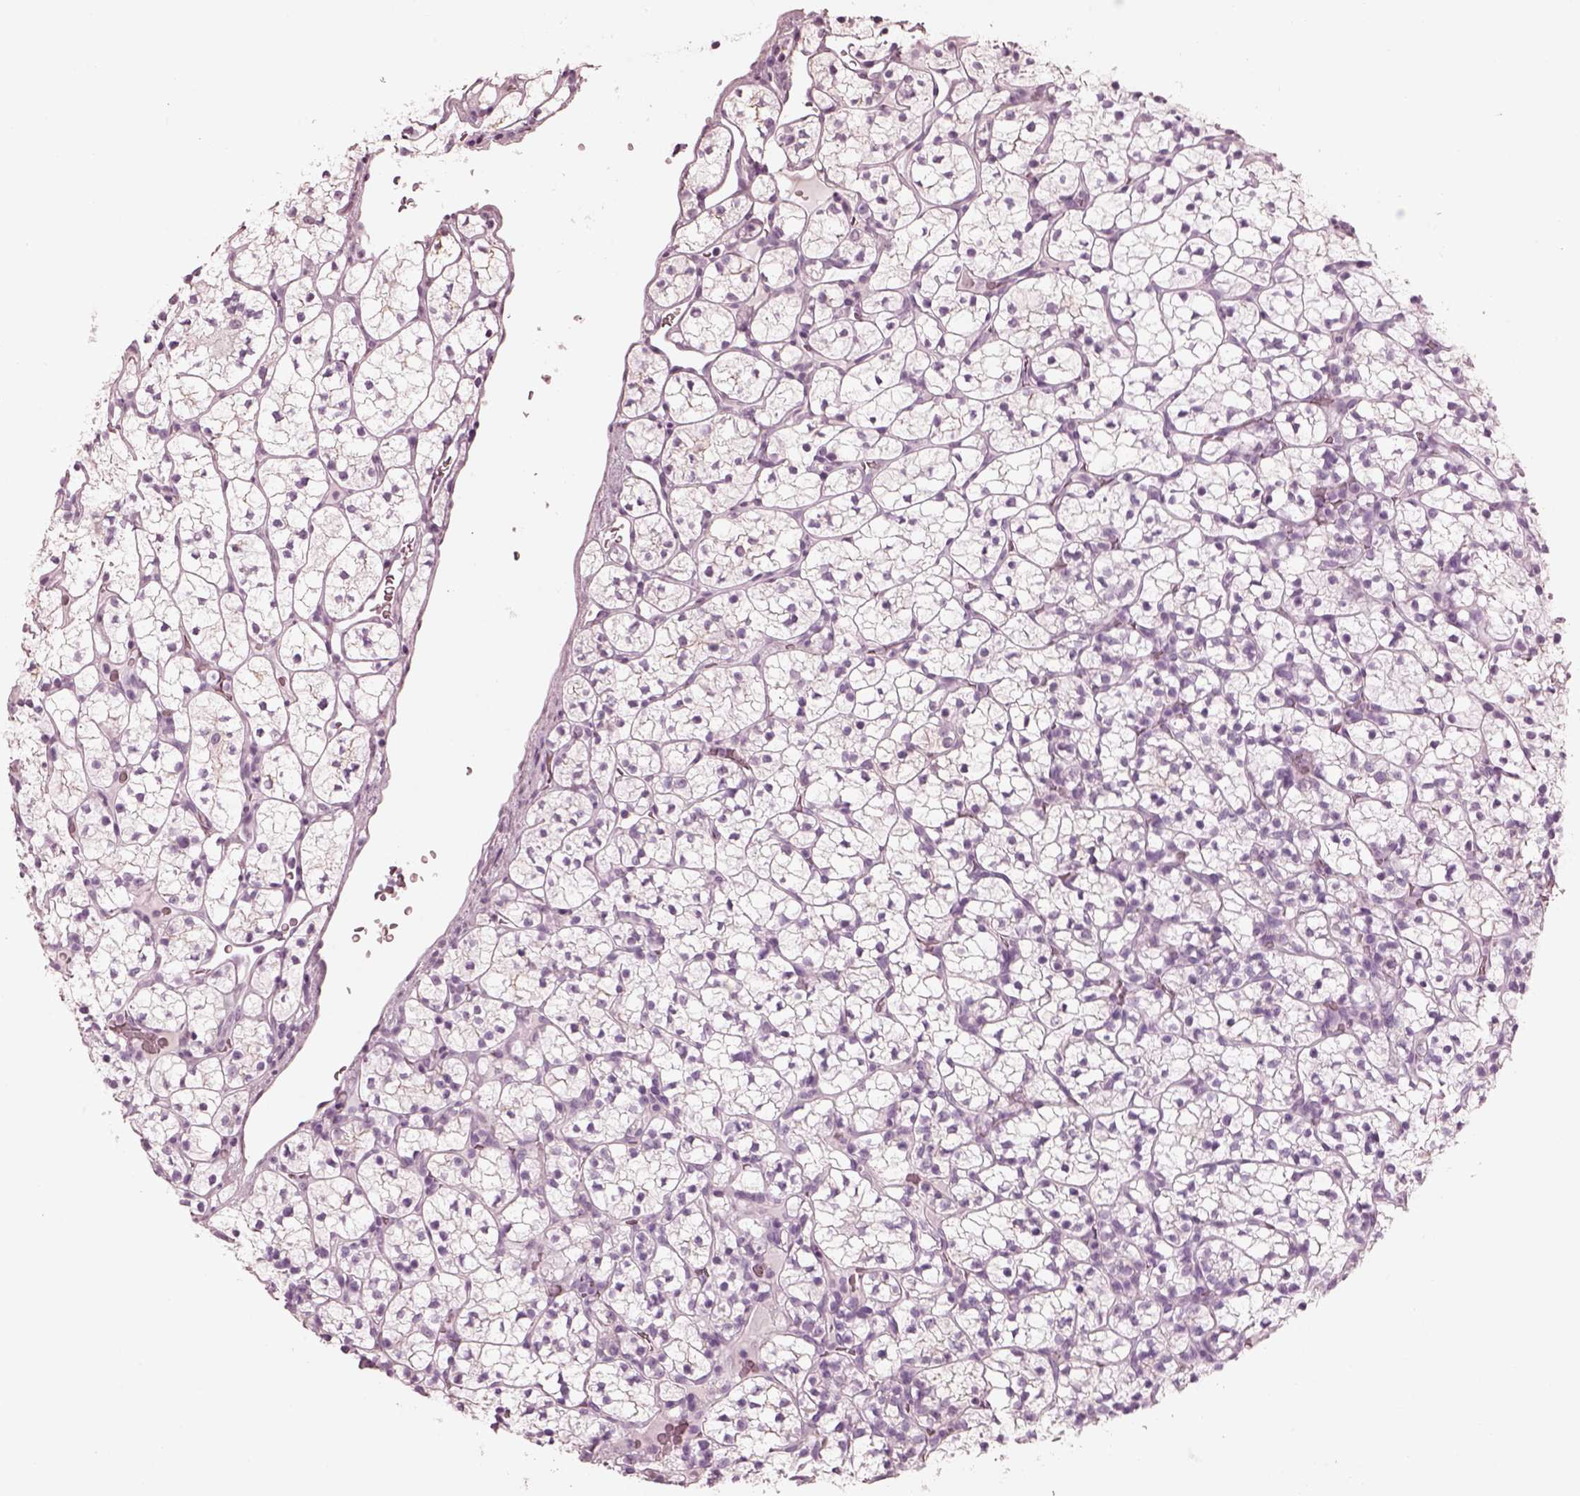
{"staining": {"intensity": "negative", "quantity": "none", "location": "none"}, "tissue": "renal cancer", "cell_type": "Tumor cells", "image_type": "cancer", "snomed": [{"axis": "morphology", "description": "Adenocarcinoma, NOS"}, {"axis": "topography", "description": "Kidney"}], "caption": "Micrograph shows no significant protein positivity in tumor cells of renal cancer.", "gene": "FABP9", "patient": {"sex": "female", "age": 89}}